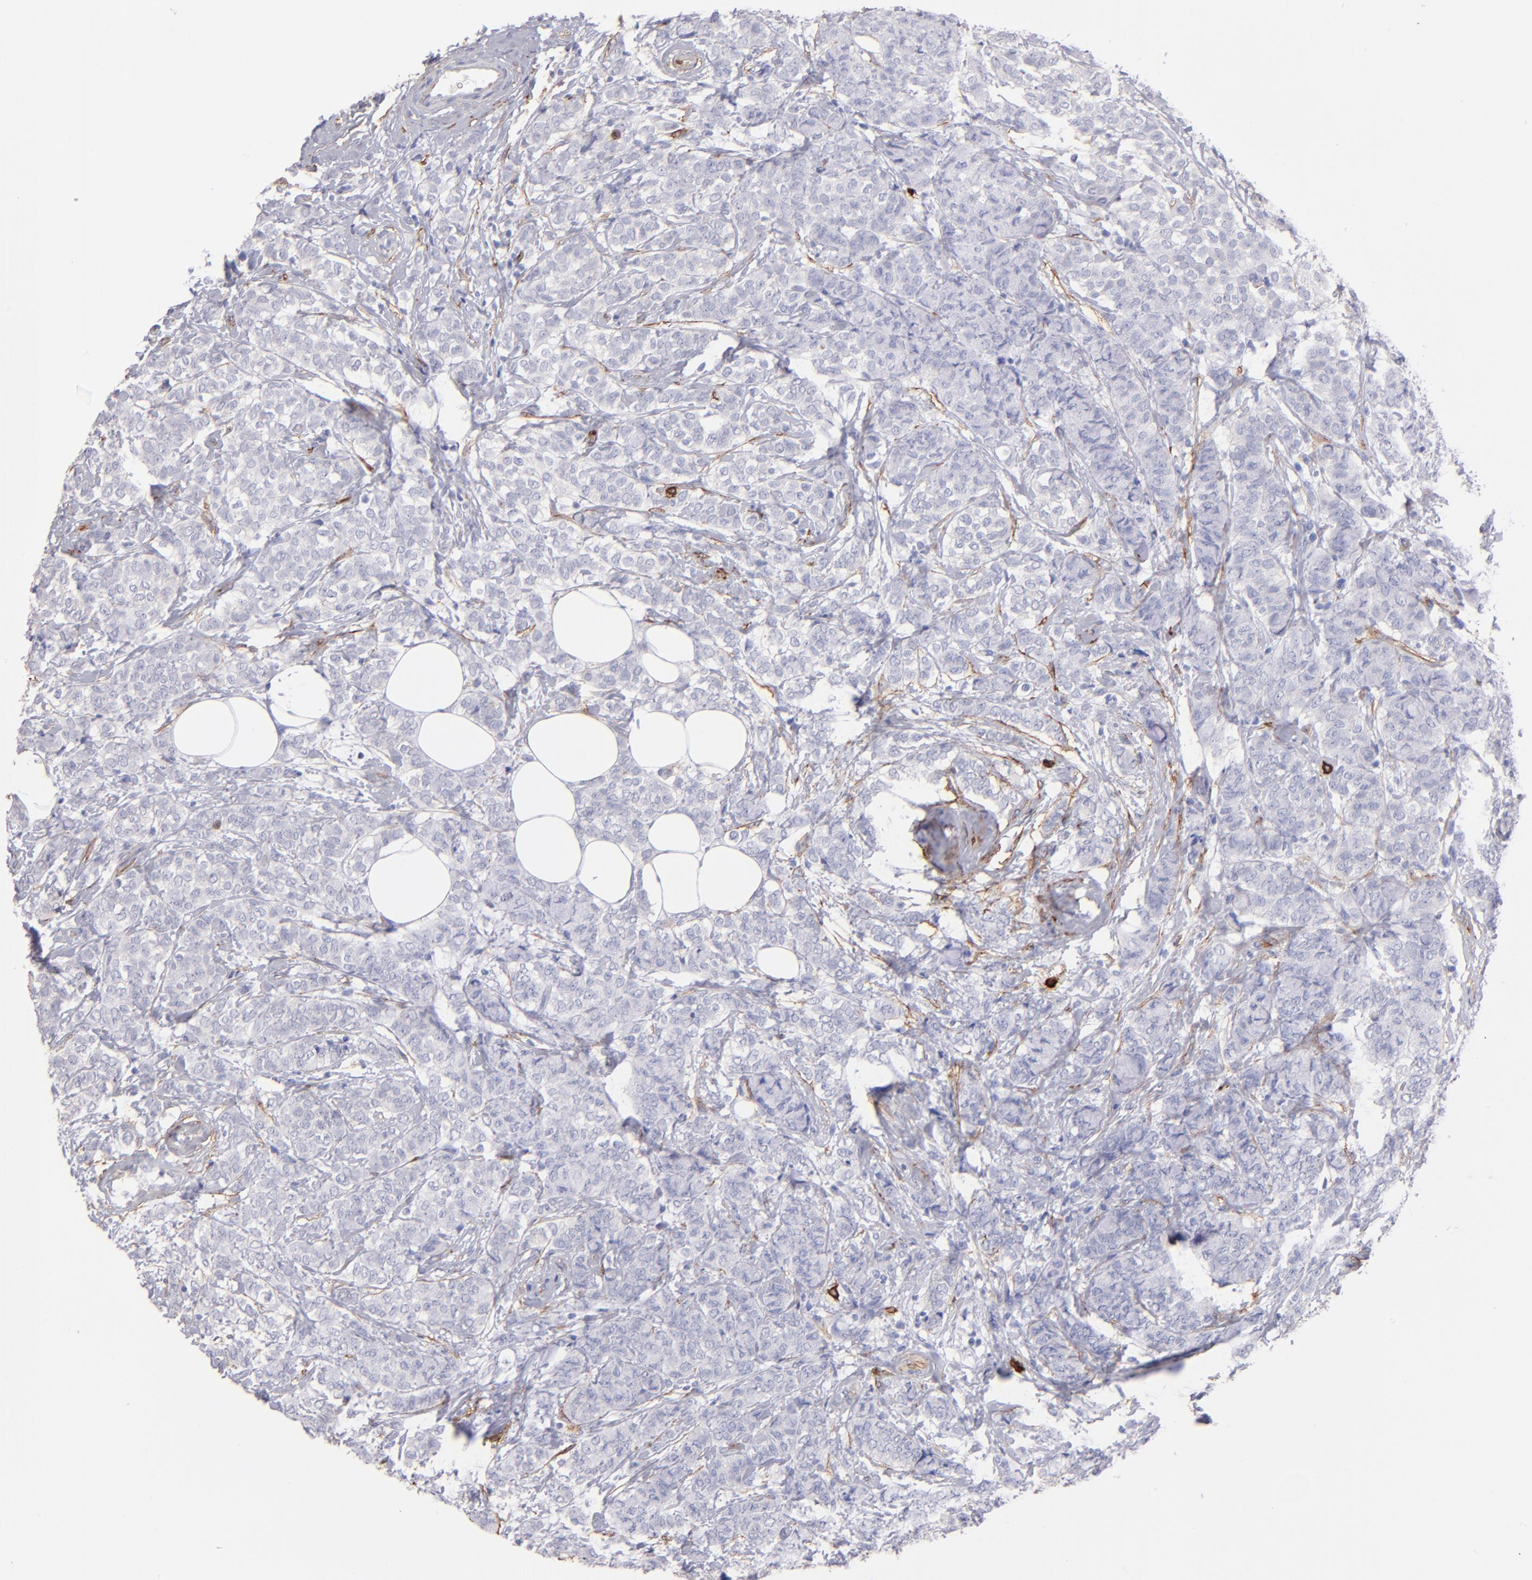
{"staining": {"intensity": "negative", "quantity": "none", "location": "none"}, "tissue": "breast cancer", "cell_type": "Tumor cells", "image_type": "cancer", "snomed": [{"axis": "morphology", "description": "Lobular carcinoma"}, {"axis": "topography", "description": "Breast"}], "caption": "Immunohistochemistry (IHC) image of lobular carcinoma (breast) stained for a protein (brown), which reveals no expression in tumor cells.", "gene": "AHNAK2", "patient": {"sex": "female", "age": 60}}